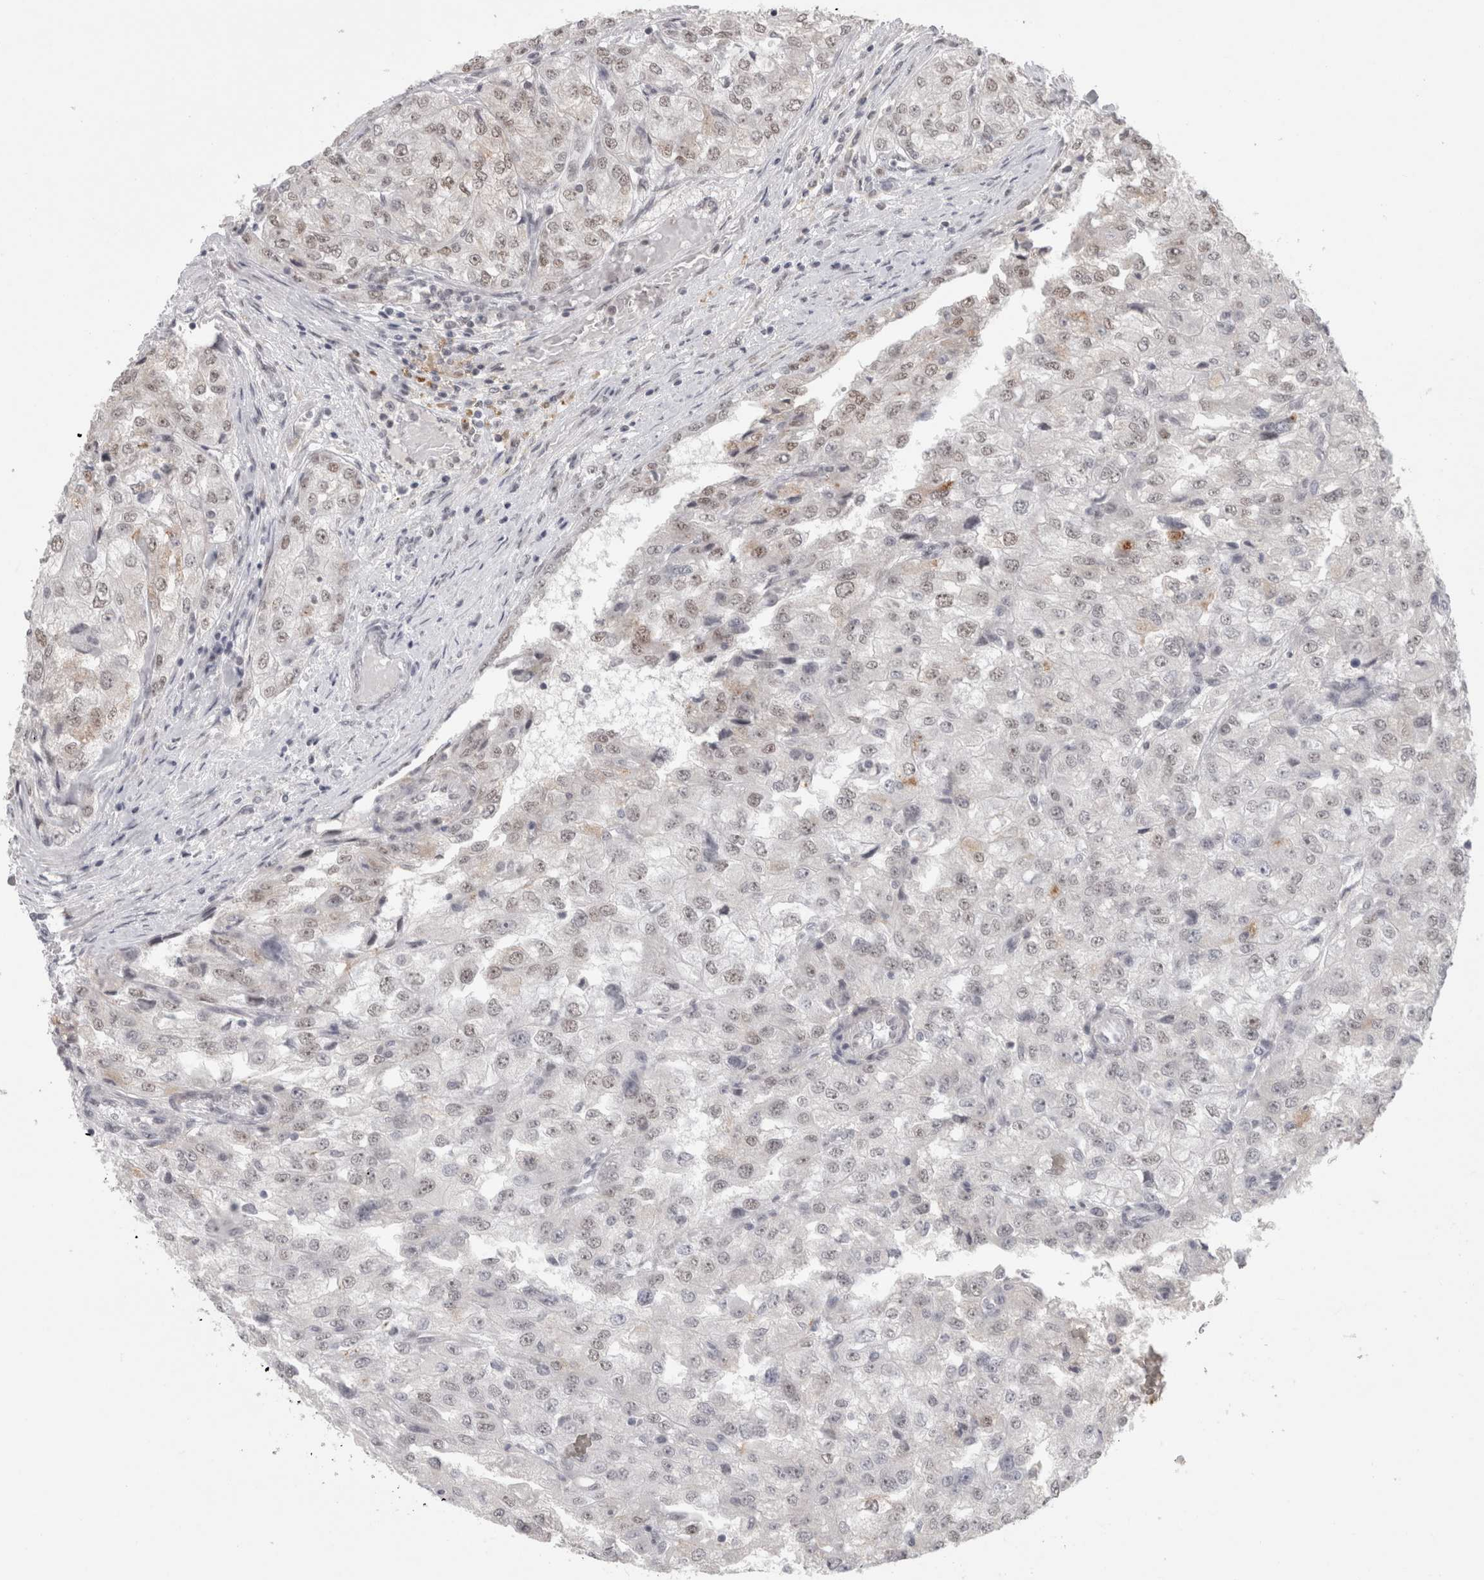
{"staining": {"intensity": "negative", "quantity": "none", "location": "none"}, "tissue": "renal cancer", "cell_type": "Tumor cells", "image_type": "cancer", "snomed": [{"axis": "morphology", "description": "Adenocarcinoma, NOS"}, {"axis": "topography", "description": "Kidney"}], "caption": "Human renal cancer stained for a protein using immunohistochemistry shows no positivity in tumor cells.", "gene": "ZNF830", "patient": {"sex": "female", "age": 54}}